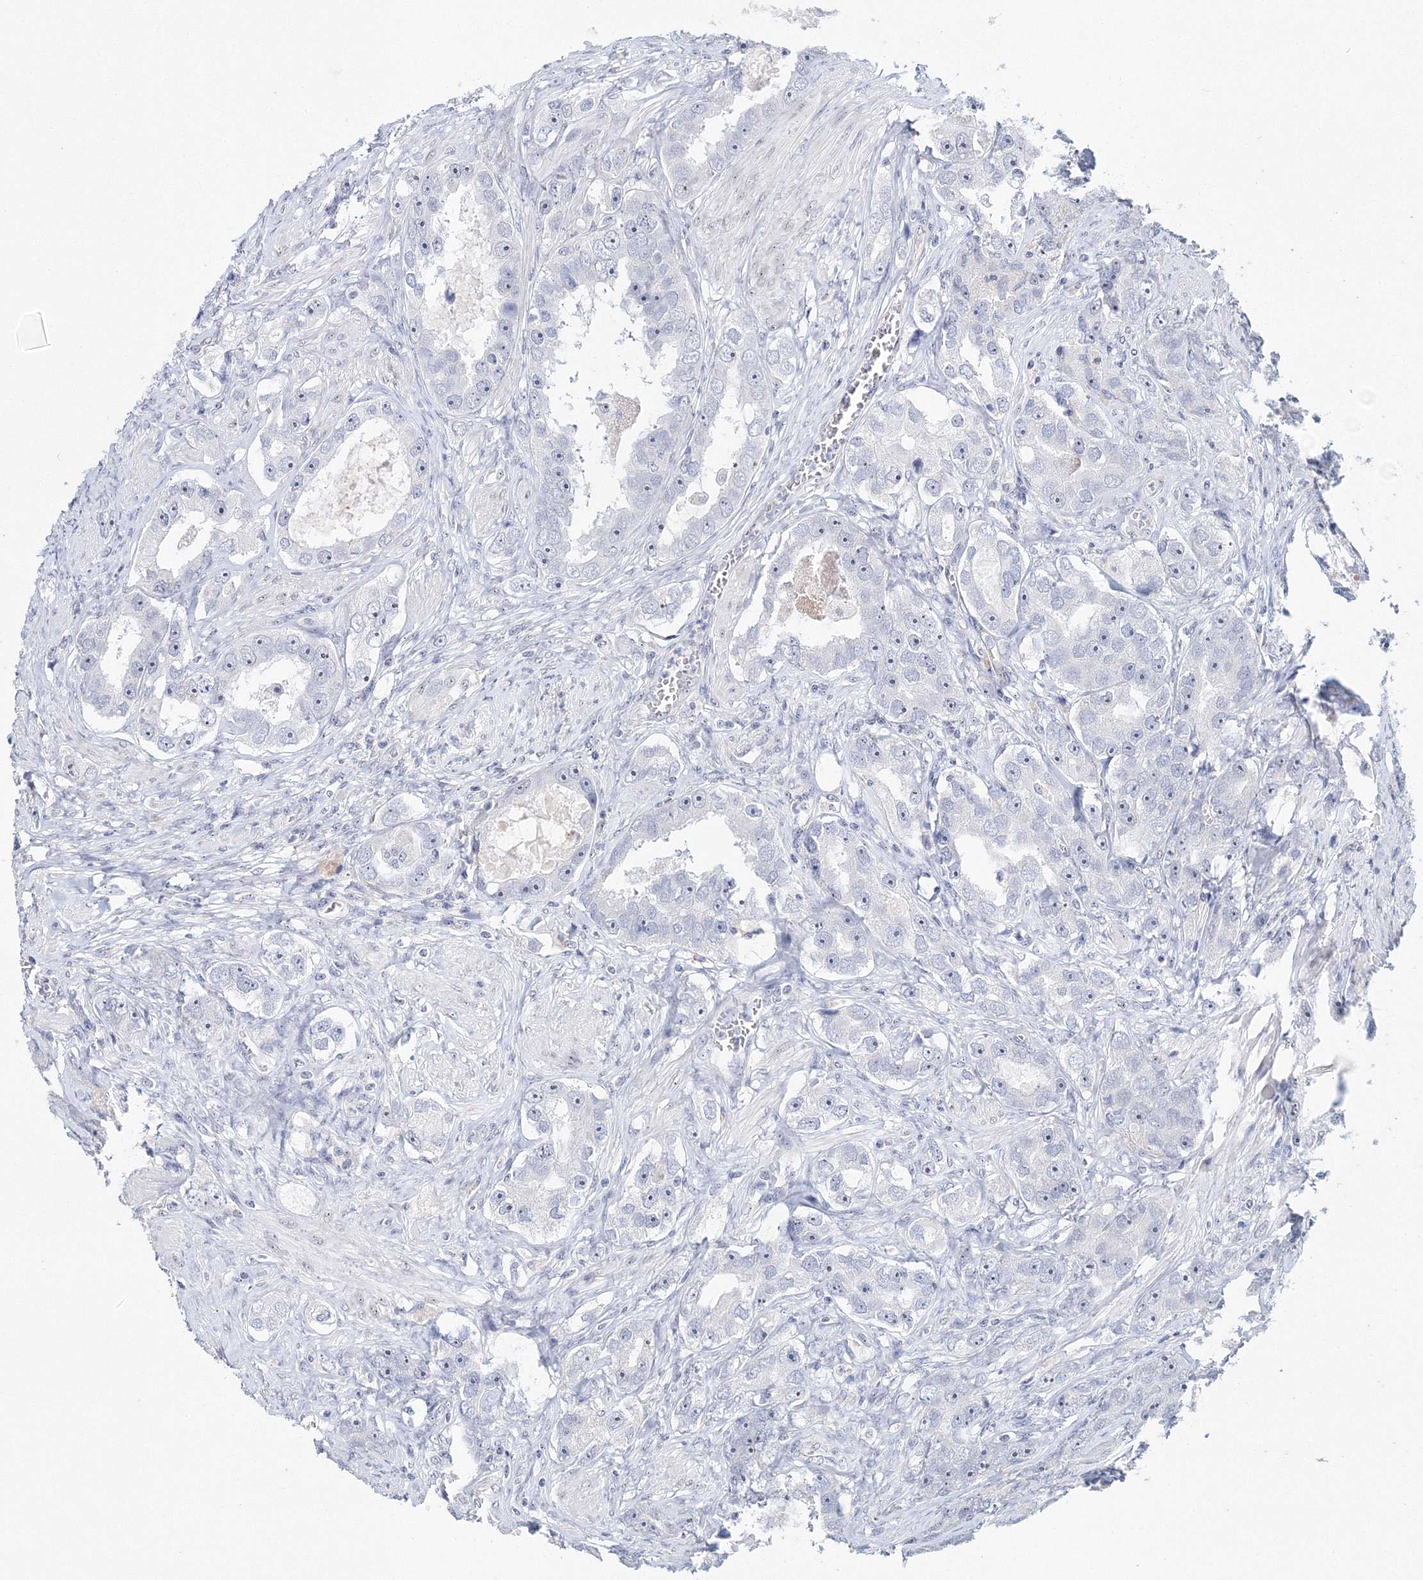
{"staining": {"intensity": "negative", "quantity": "none", "location": "none"}, "tissue": "prostate cancer", "cell_type": "Tumor cells", "image_type": "cancer", "snomed": [{"axis": "morphology", "description": "Adenocarcinoma, High grade"}, {"axis": "topography", "description": "Prostate"}], "caption": "Tumor cells are negative for protein expression in human prostate cancer (high-grade adenocarcinoma).", "gene": "SIRT7", "patient": {"sex": "male", "age": 63}}